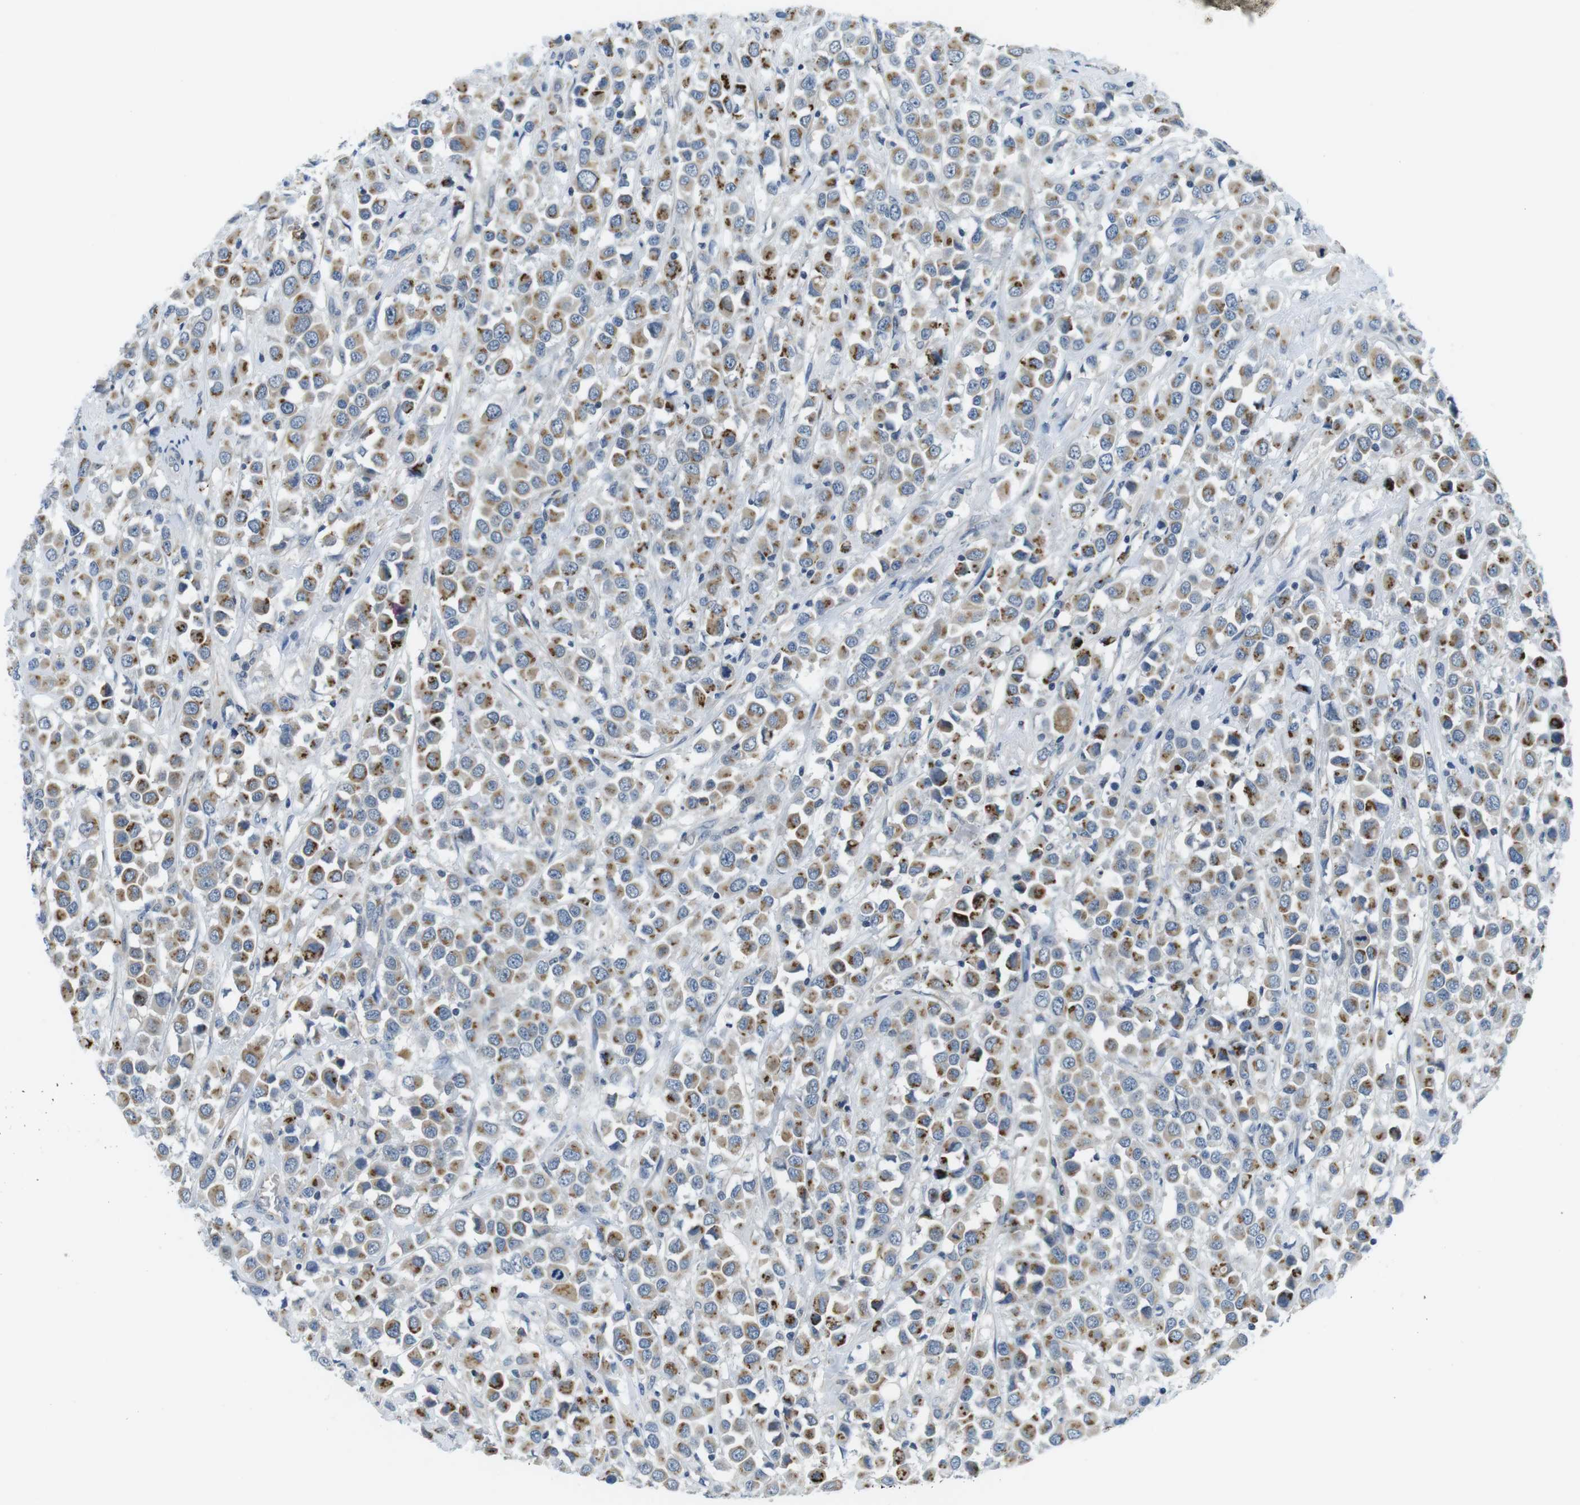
{"staining": {"intensity": "moderate", "quantity": ">75%", "location": "cytoplasmic/membranous"}, "tissue": "breast cancer", "cell_type": "Tumor cells", "image_type": "cancer", "snomed": [{"axis": "morphology", "description": "Duct carcinoma"}, {"axis": "topography", "description": "Breast"}], "caption": "This photomicrograph demonstrates breast invasive ductal carcinoma stained with immunohistochemistry to label a protein in brown. The cytoplasmic/membranous of tumor cells show moderate positivity for the protein. Nuclei are counter-stained blue.", "gene": "WSCD1", "patient": {"sex": "female", "age": 61}}